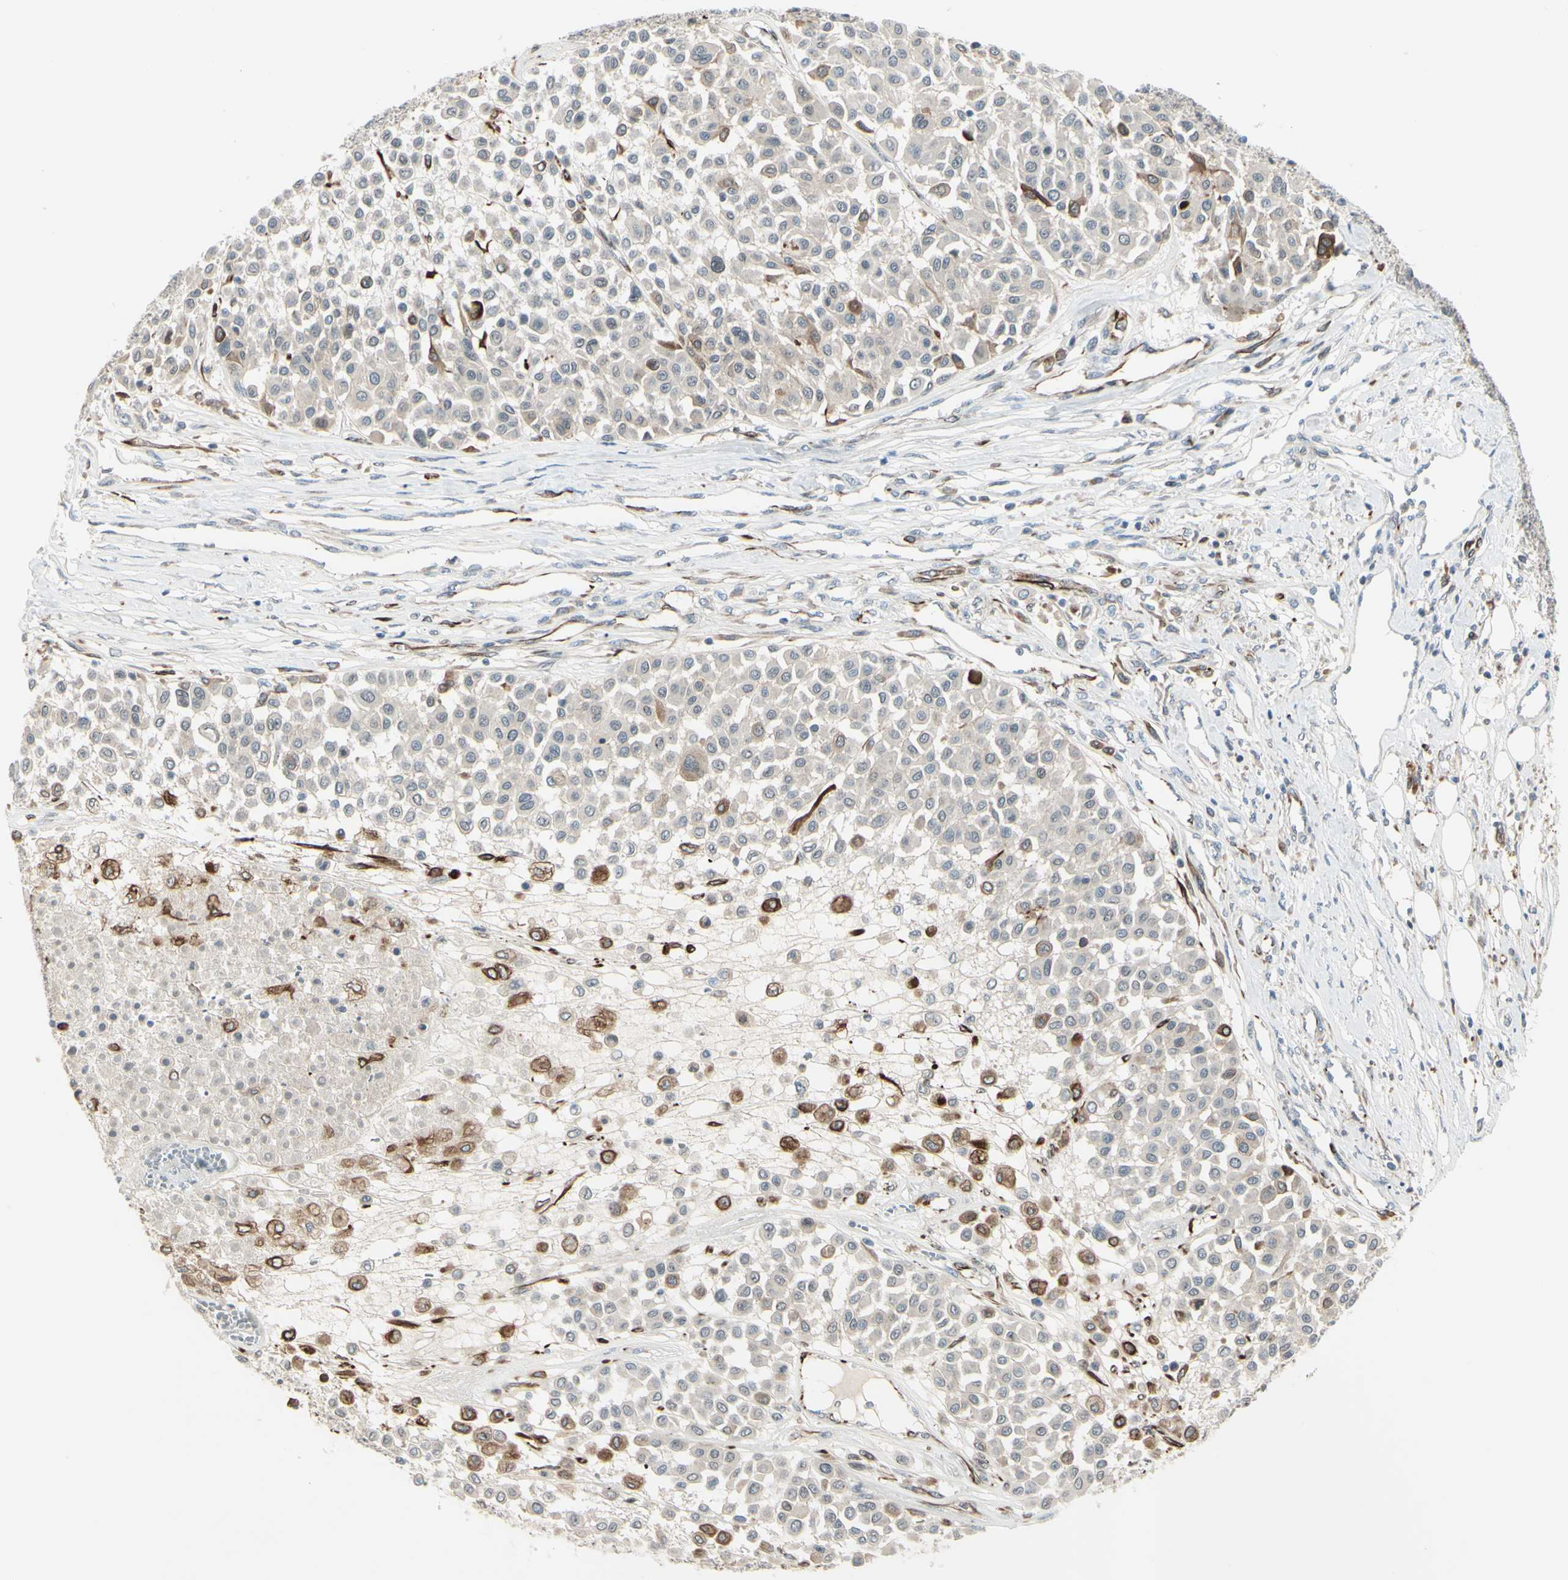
{"staining": {"intensity": "negative", "quantity": "none", "location": "none"}, "tissue": "melanoma", "cell_type": "Tumor cells", "image_type": "cancer", "snomed": [{"axis": "morphology", "description": "Malignant melanoma, Metastatic site"}, {"axis": "topography", "description": "Soft tissue"}], "caption": "IHC of melanoma displays no expression in tumor cells.", "gene": "FGFR2", "patient": {"sex": "male", "age": 41}}